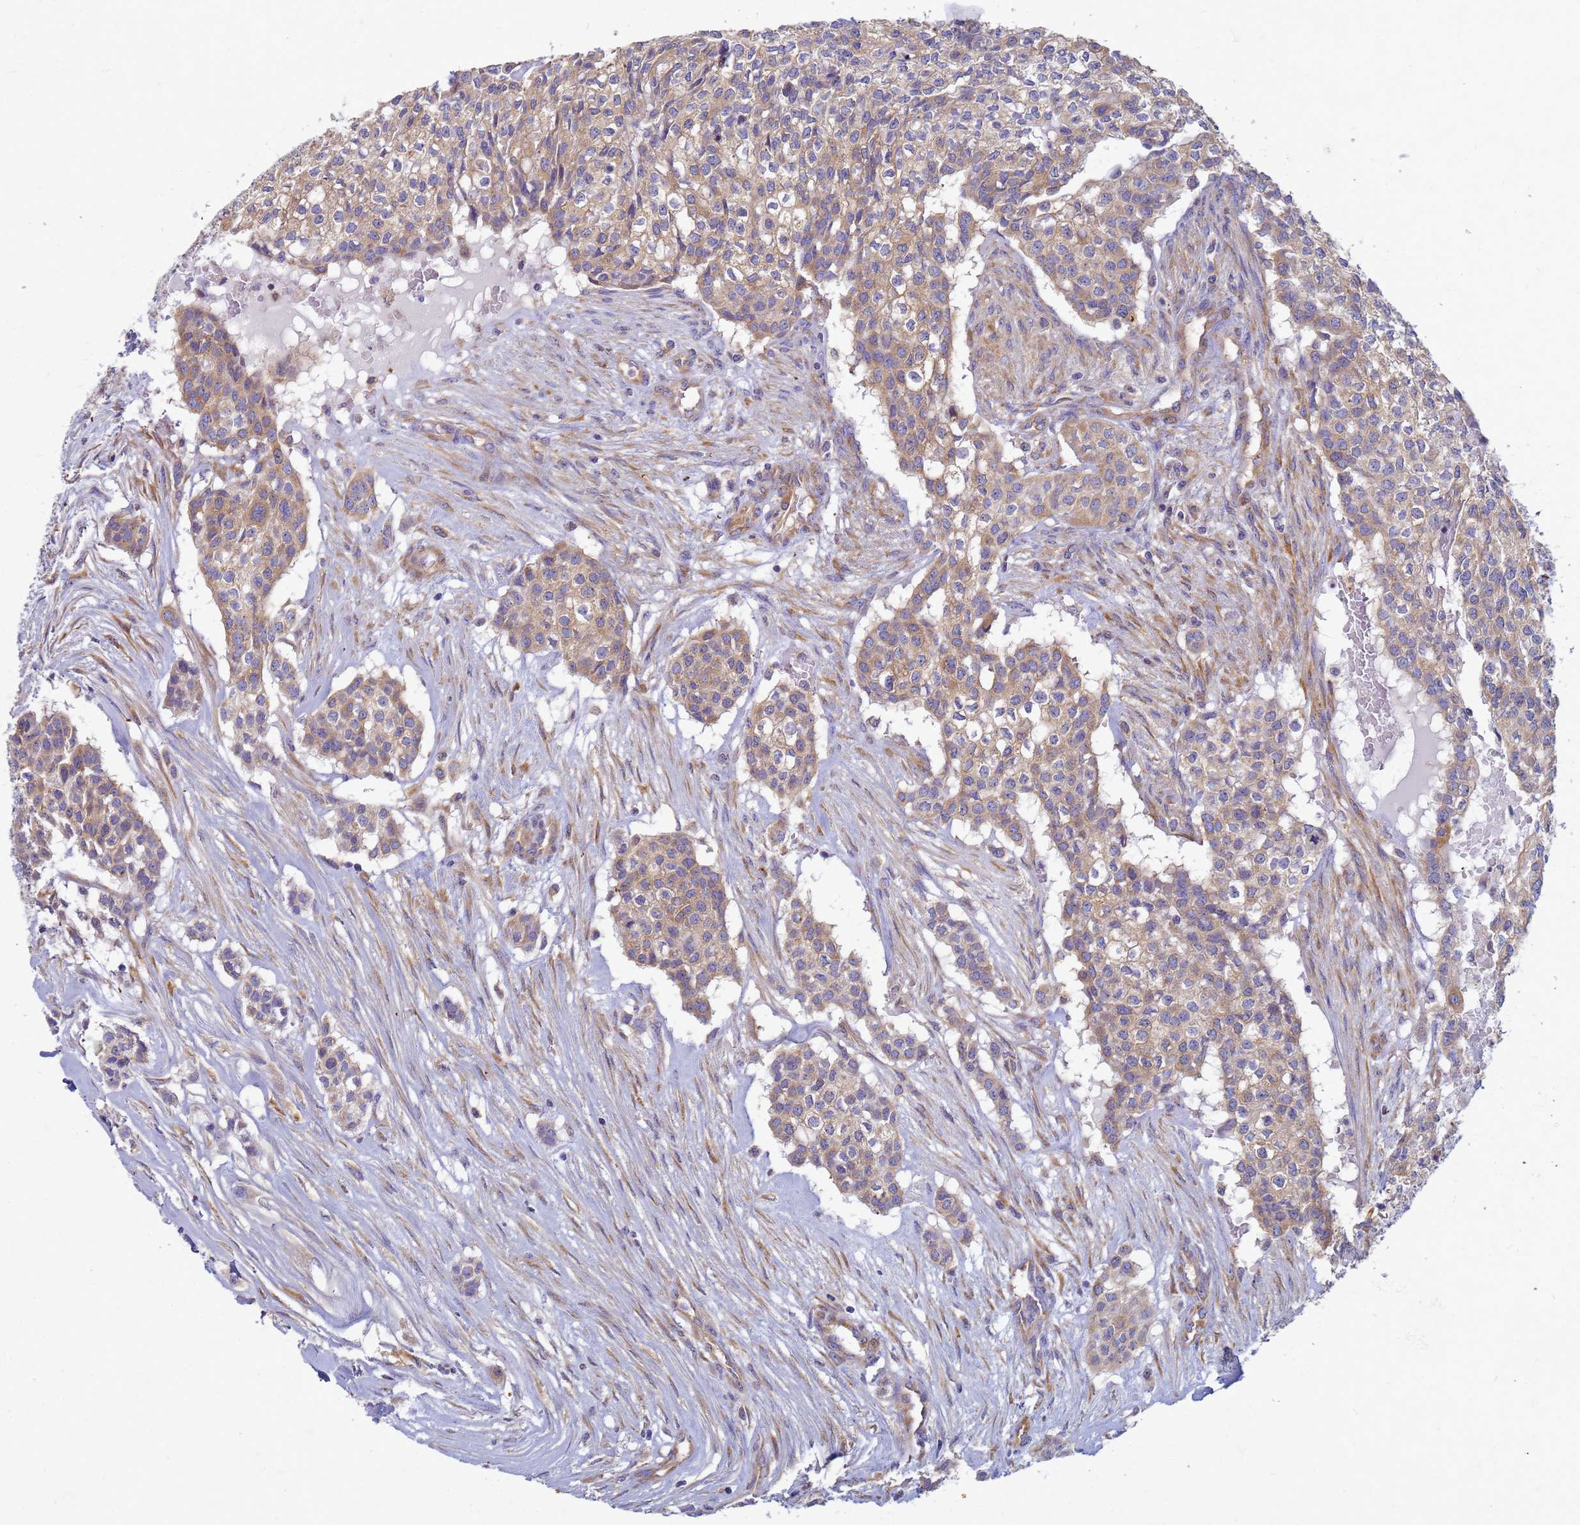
{"staining": {"intensity": "moderate", "quantity": ">75%", "location": "cytoplasmic/membranous"}, "tissue": "head and neck cancer", "cell_type": "Tumor cells", "image_type": "cancer", "snomed": [{"axis": "morphology", "description": "Adenocarcinoma, NOS"}, {"axis": "topography", "description": "Head-Neck"}], "caption": "Immunohistochemistry (IHC) staining of head and neck adenocarcinoma, which displays medium levels of moderate cytoplasmic/membranous expression in about >75% of tumor cells indicating moderate cytoplasmic/membranous protein staining. The staining was performed using DAB (brown) for protein detection and nuclei were counterstained in hematoxylin (blue).", "gene": "EEA1", "patient": {"sex": "male", "age": 81}}